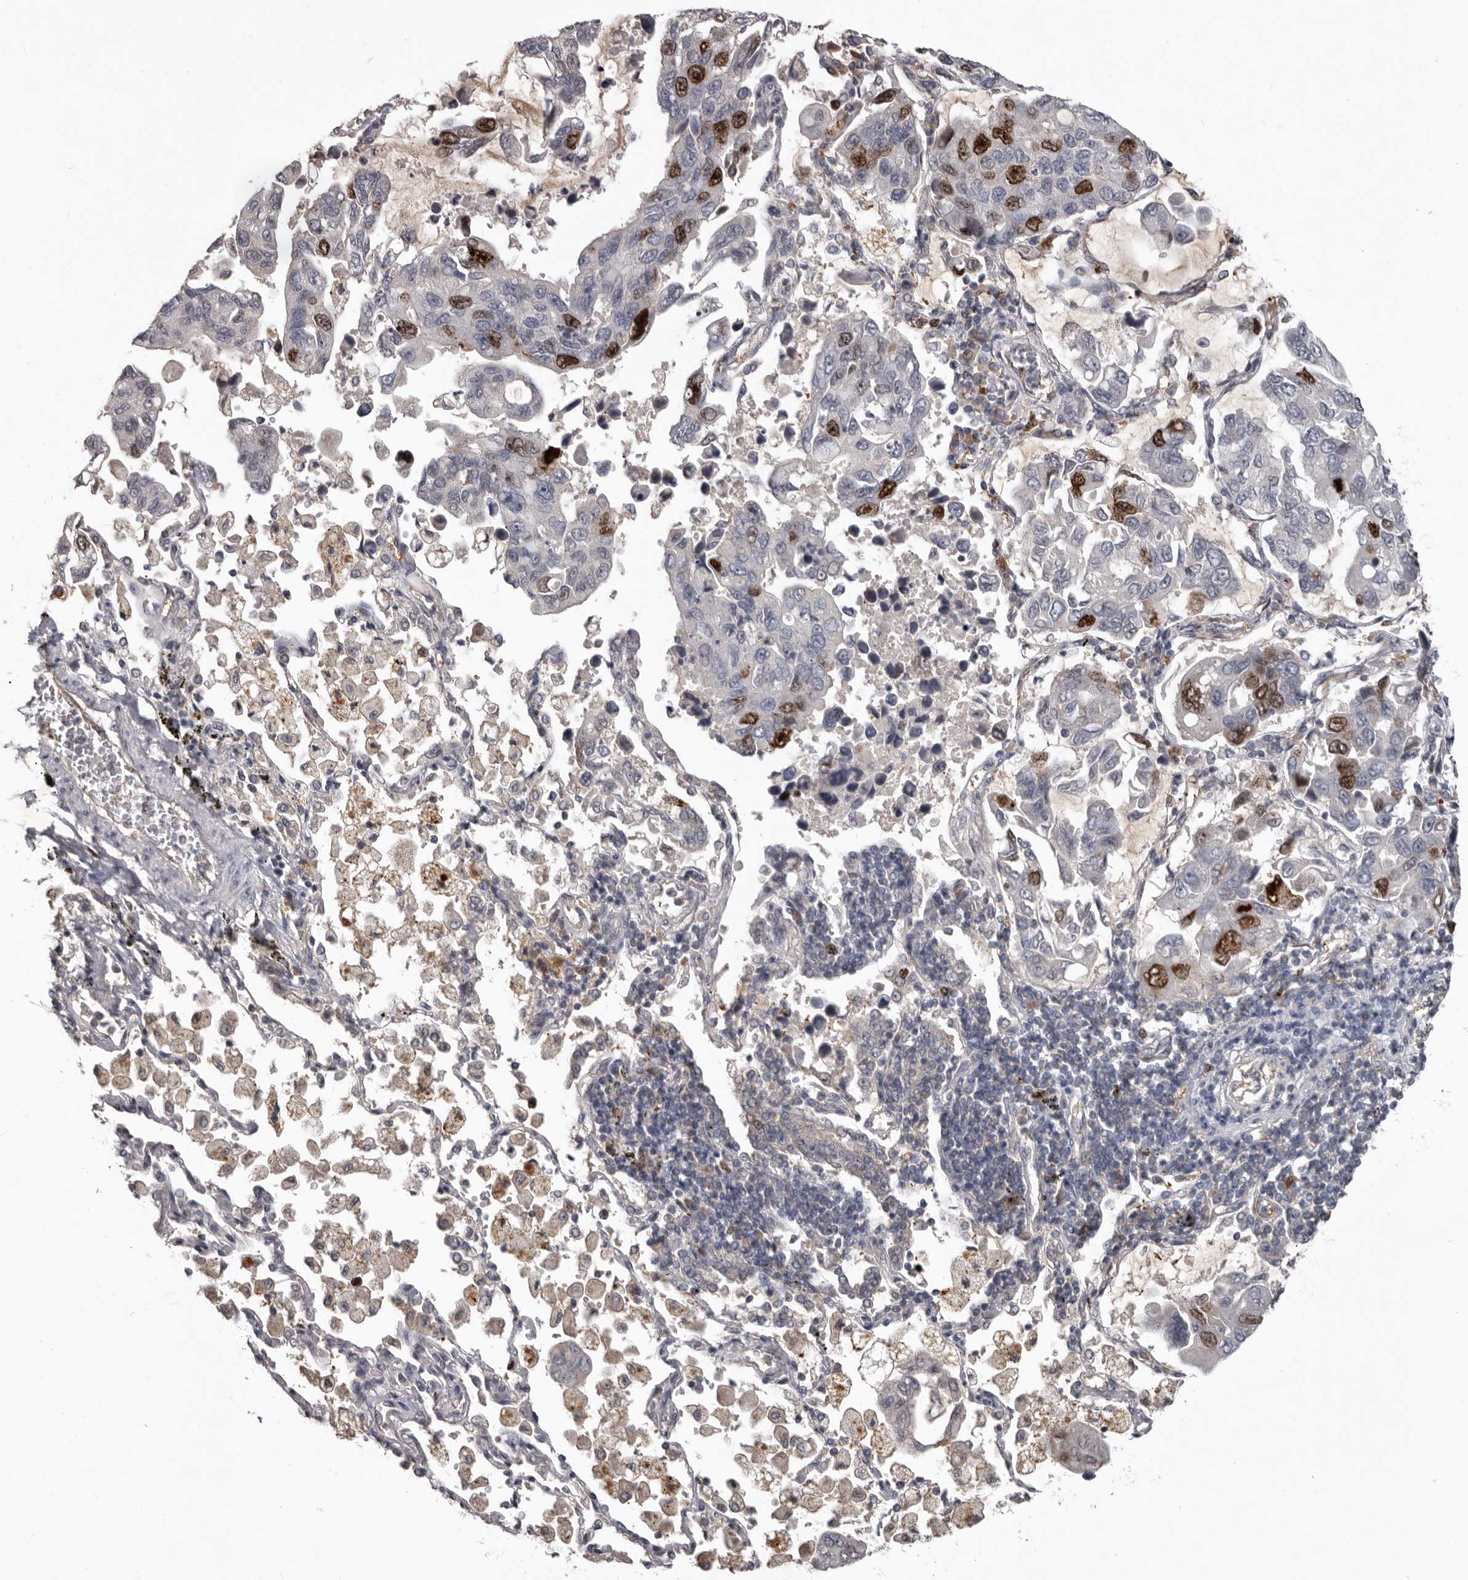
{"staining": {"intensity": "strong", "quantity": "<25%", "location": "nuclear"}, "tissue": "lung cancer", "cell_type": "Tumor cells", "image_type": "cancer", "snomed": [{"axis": "morphology", "description": "Adenocarcinoma, NOS"}, {"axis": "topography", "description": "Lung"}], "caption": "There is medium levels of strong nuclear positivity in tumor cells of lung adenocarcinoma, as demonstrated by immunohistochemical staining (brown color).", "gene": "CDCA8", "patient": {"sex": "male", "age": 64}}